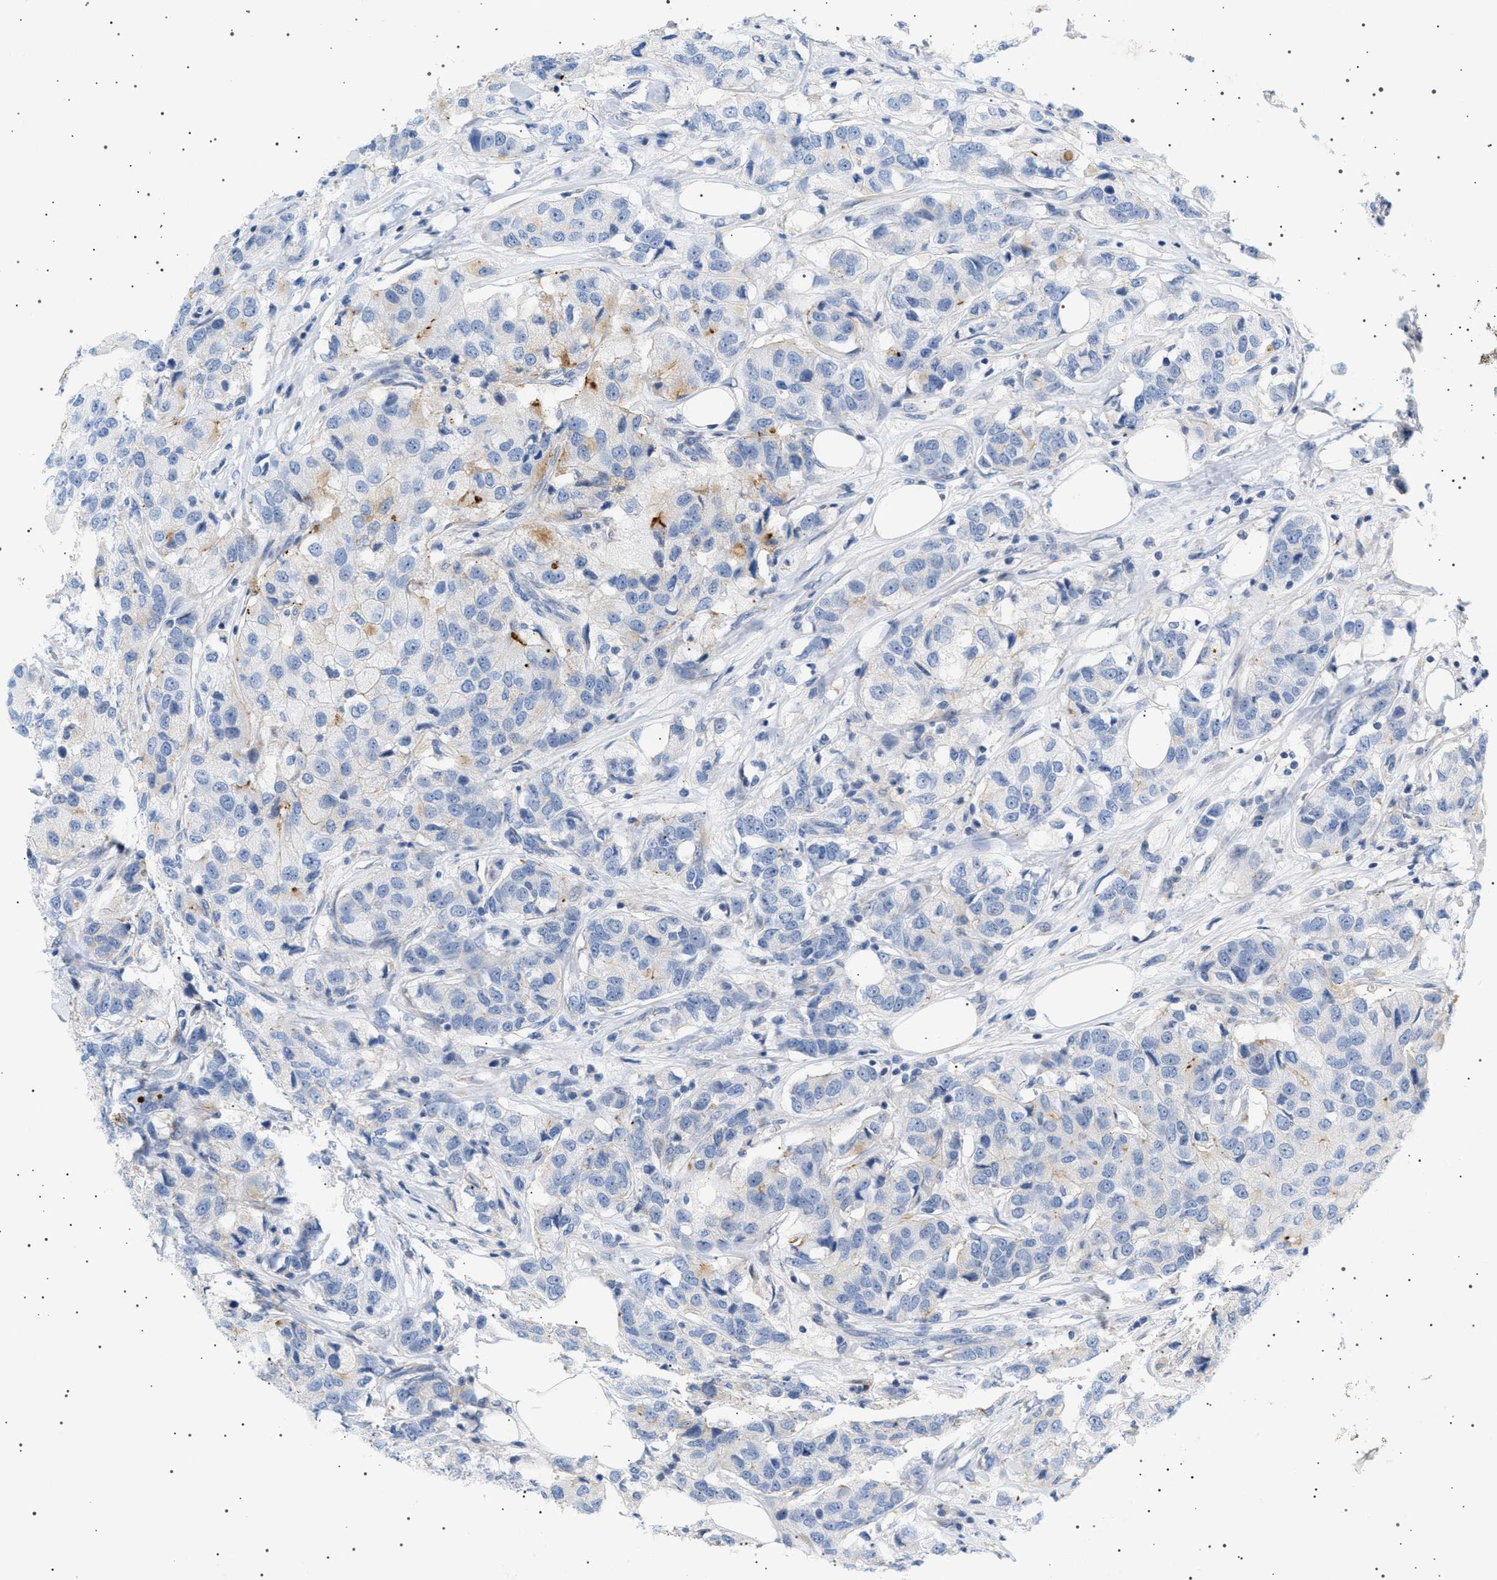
{"staining": {"intensity": "weak", "quantity": "<25%", "location": "cytoplasmic/membranous"}, "tissue": "breast cancer", "cell_type": "Tumor cells", "image_type": "cancer", "snomed": [{"axis": "morphology", "description": "Duct carcinoma"}, {"axis": "topography", "description": "Breast"}], "caption": "This is an IHC image of human breast cancer (infiltrating ductal carcinoma). There is no expression in tumor cells.", "gene": "ADCY10", "patient": {"sex": "female", "age": 80}}